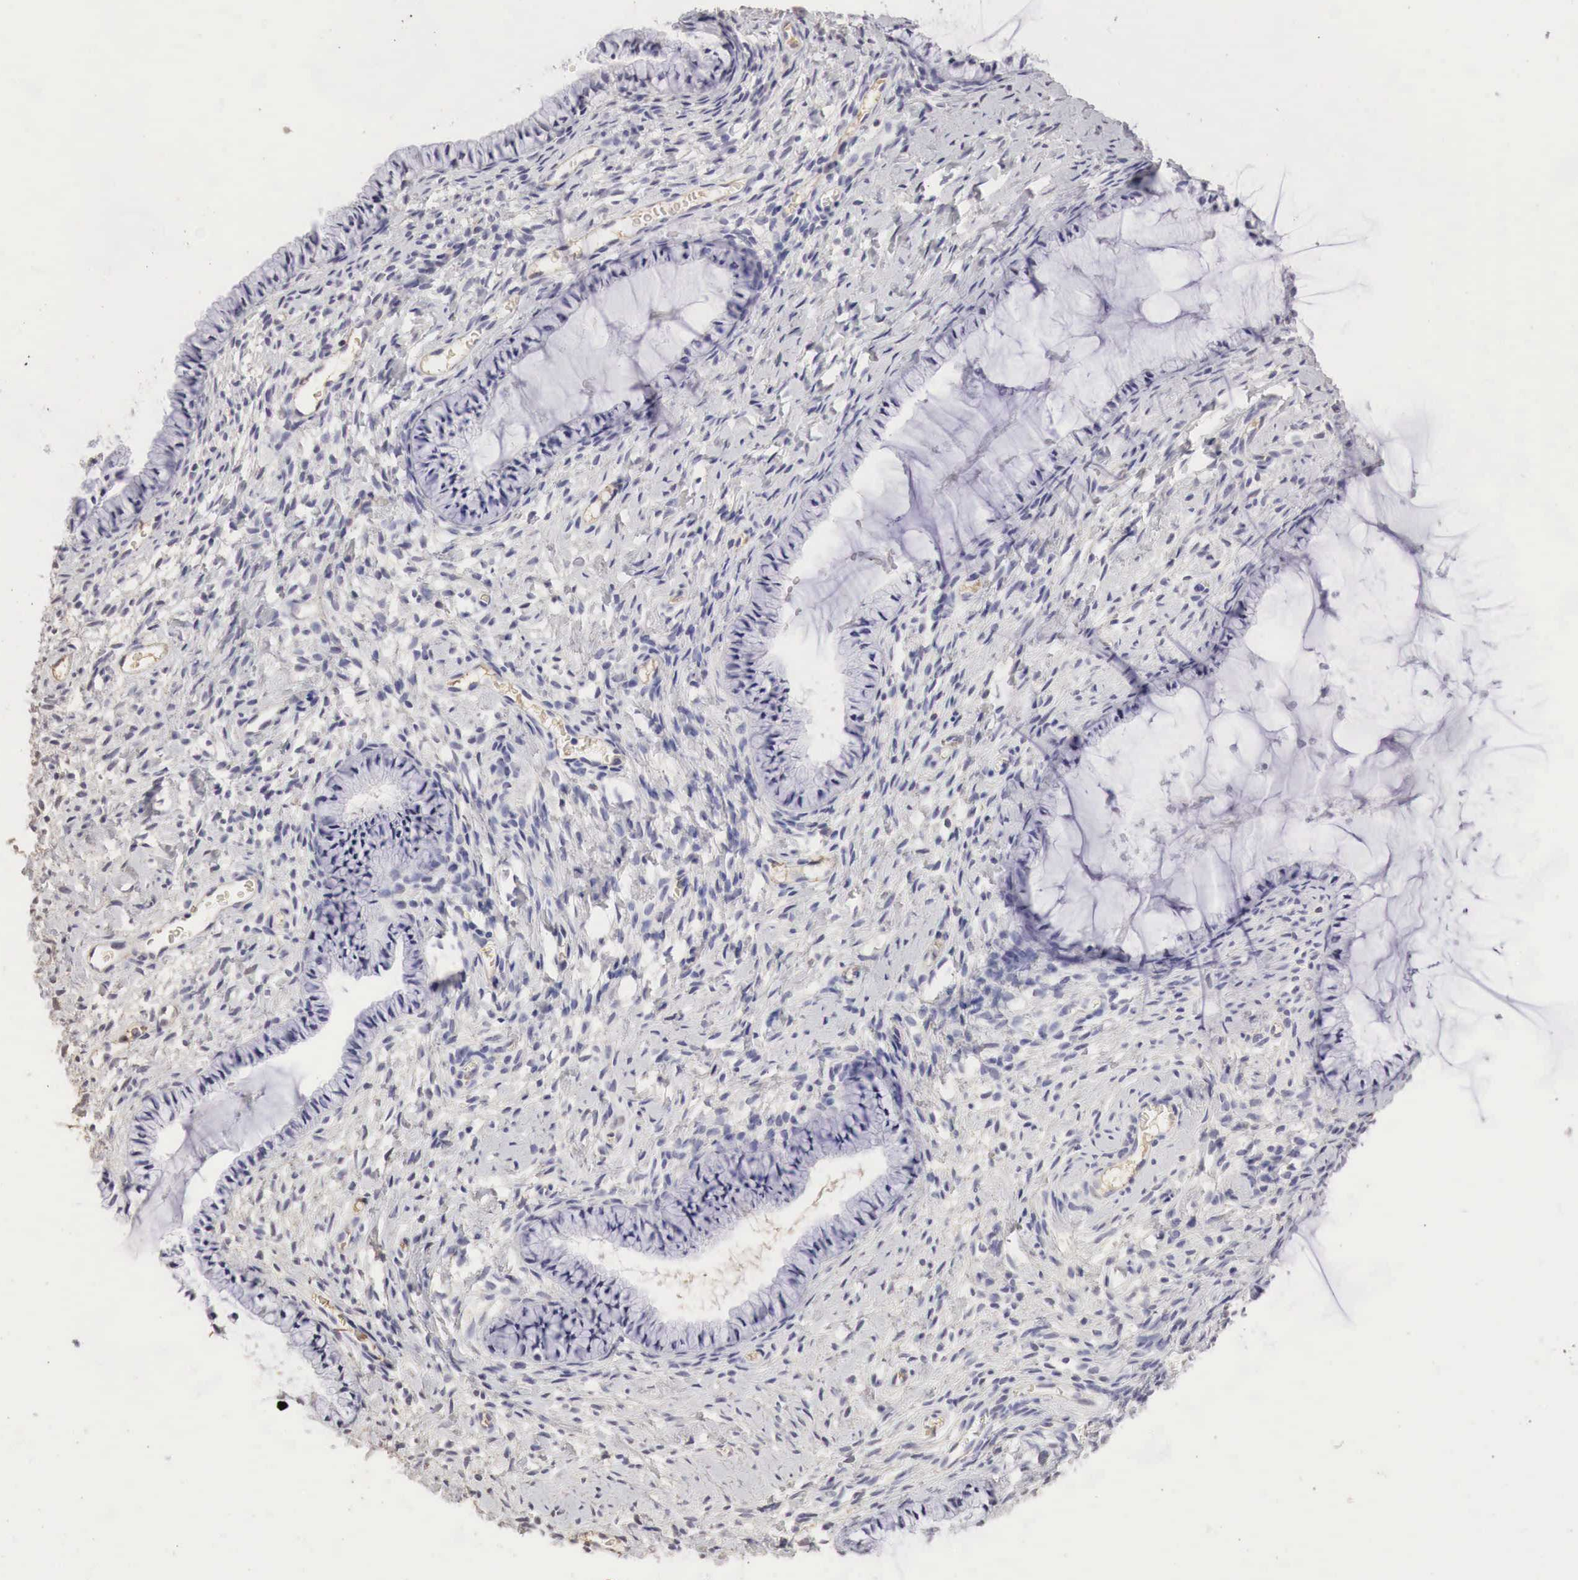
{"staining": {"intensity": "negative", "quantity": "none", "location": "none"}, "tissue": "cervix", "cell_type": "Glandular cells", "image_type": "normal", "snomed": [{"axis": "morphology", "description": "Normal tissue, NOS"}, {"axis": "topography", "description": "Cervix"}], "caption": "Cervix was stained to show a protein in brown. There is no significant staining in glandular cells. The staining was performed using DAB (3,3'-diaminobenzidine) to visualize the protein expression in brown, while the nuclei were stained in blue with hematoxylin (Magnification: 20x).", "gene": "OTC", "patient": {"sex": "female", "age": 70}}